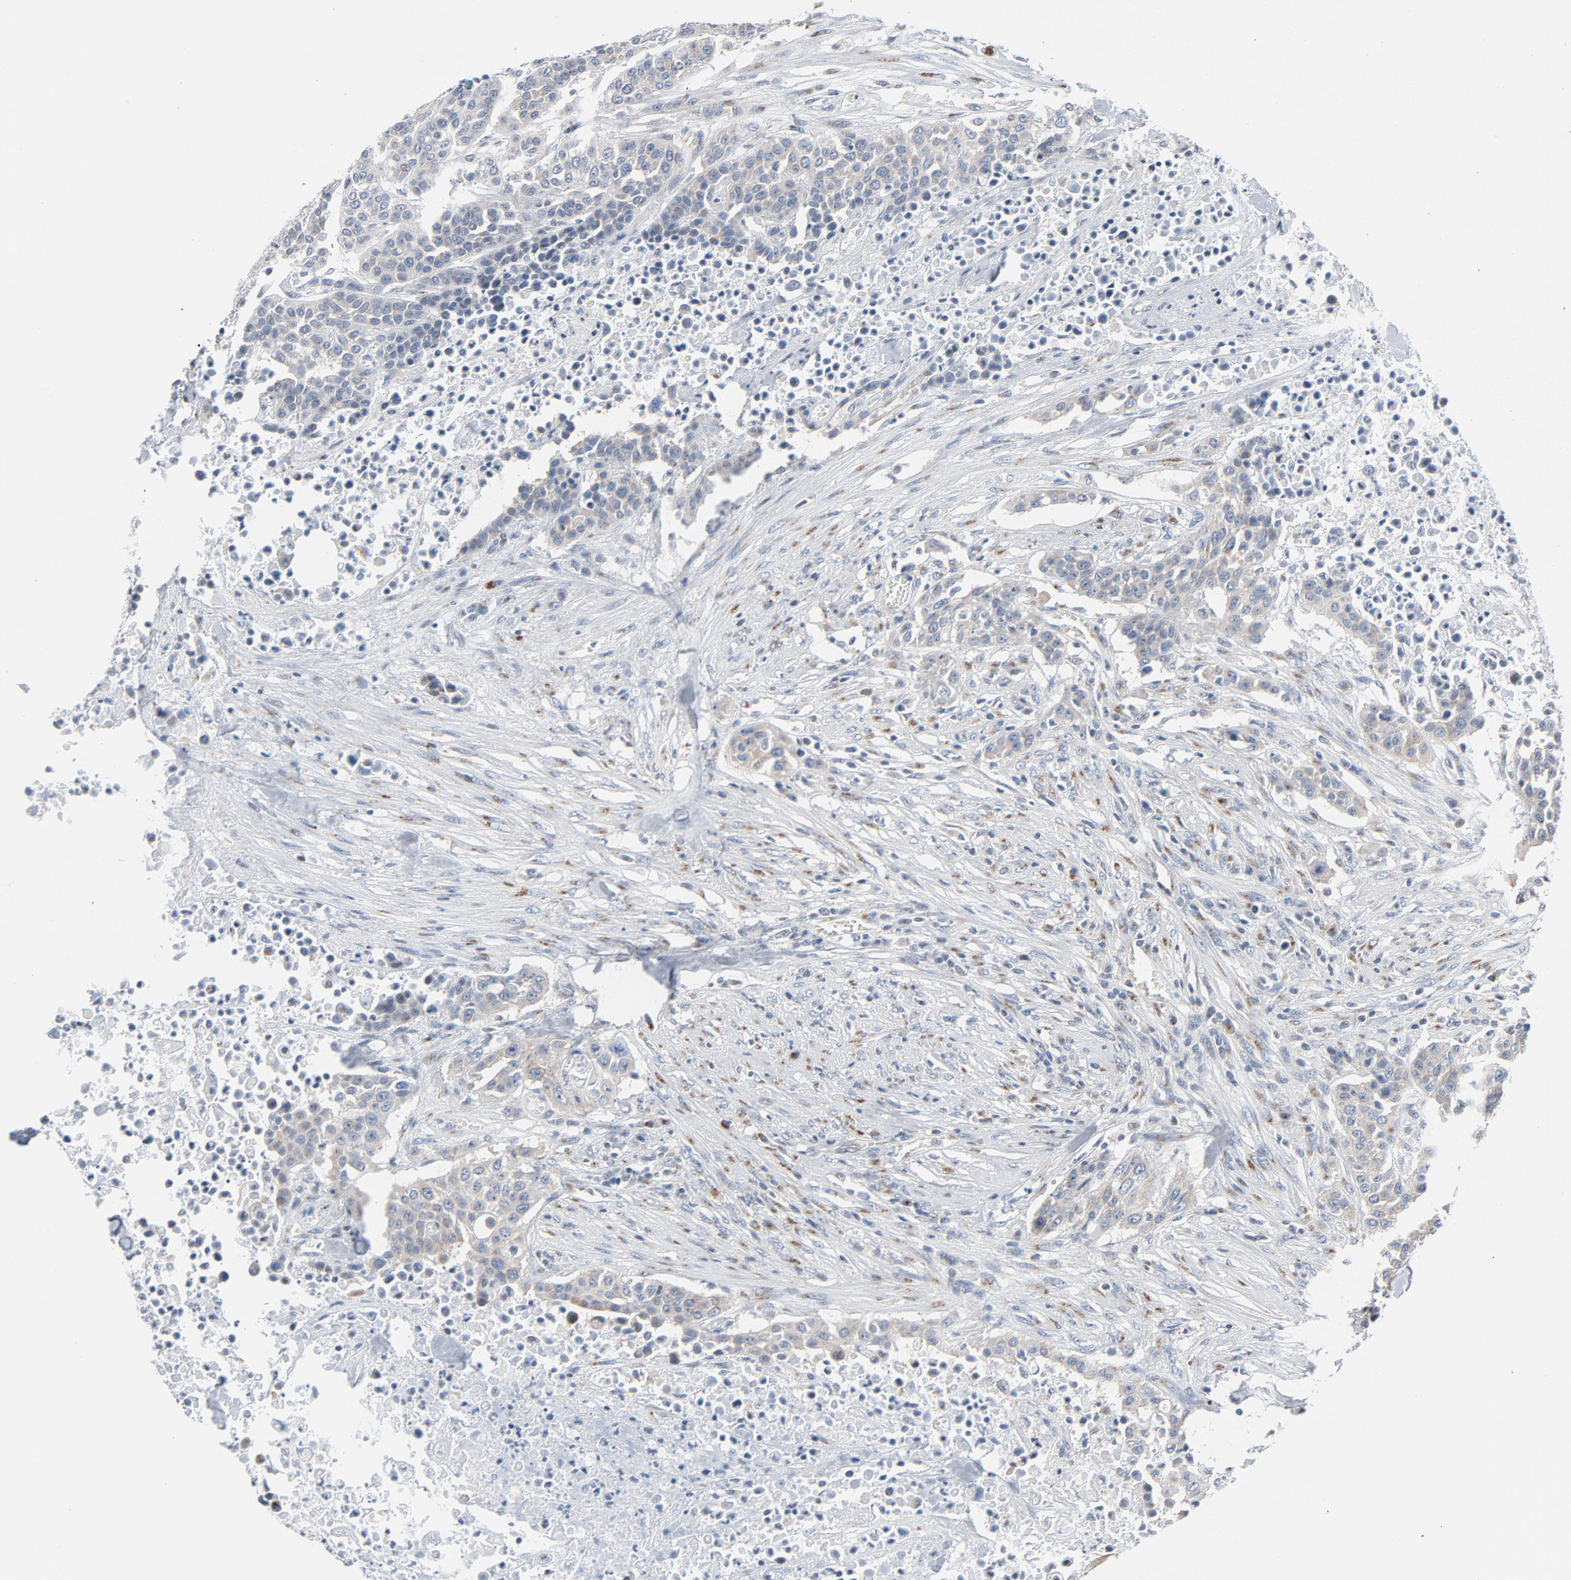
{"staining": {"intensity": "moderate", "quantity": ">75%", "location": "cytoplasmic/membranous"}, "tissue": "urothelial cancer", "cell_type": "Tumor cells", "image_type": "cancer", "snomed": [{"axis": "morphology", "description": "Urothelial carcinoma, High grade"}, {"axis": "topography", "description": "Urinary bladder"}], "caption": "High-magnification brightfield microscopy of high-grade urothelial carcinoma stained with DAB (brown) and counterstained with hematoxylin (blue). tumor cells exhibit moderate cytoplasmic/membranous staining is identified in approximately>75% of cells.", "gene": "YIPF6", "patient": {"sex": "male", "age": 74}}